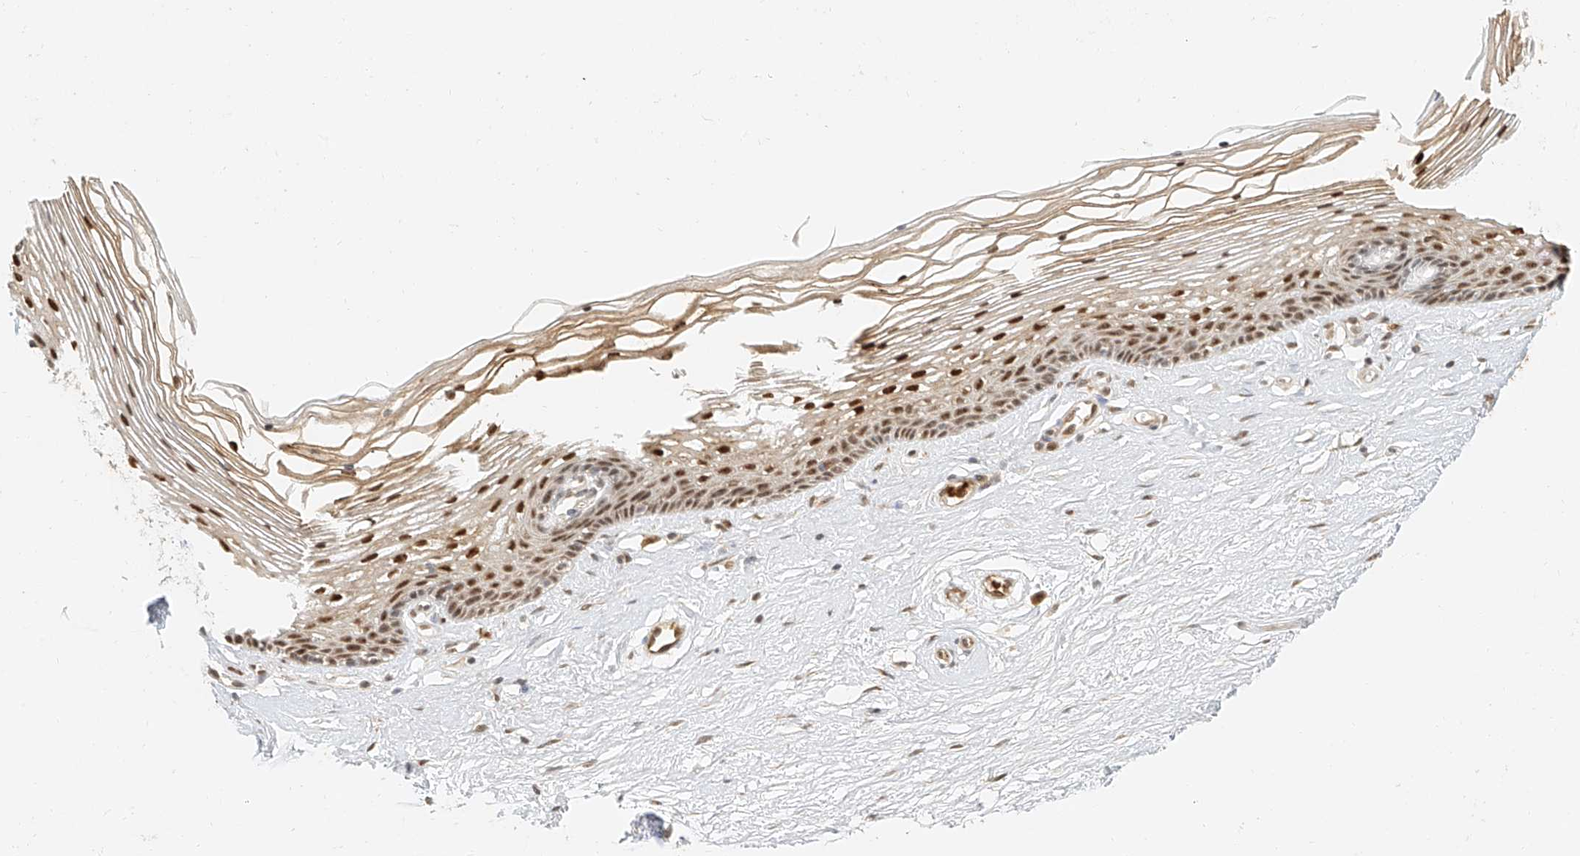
{"staining": {"intensity": "strong", "quantity": ">75%", "location": "nuclear"}, "tissue": "vagina", "cell_type": "Squamous epithelial cells", "image_type": "normal", "snomed": [{"axis": "morphology", "description": "Normal tissue, NOS"}, {"axis": "topography", "description": "Vagina"}], "caption": "A micrograph of human vagina stained for a protein exhibits strong nuclear brown staining in squamous epithelial cells.", "gene": "CXorf58", "patient": {"sex": "female", "age": 46}}